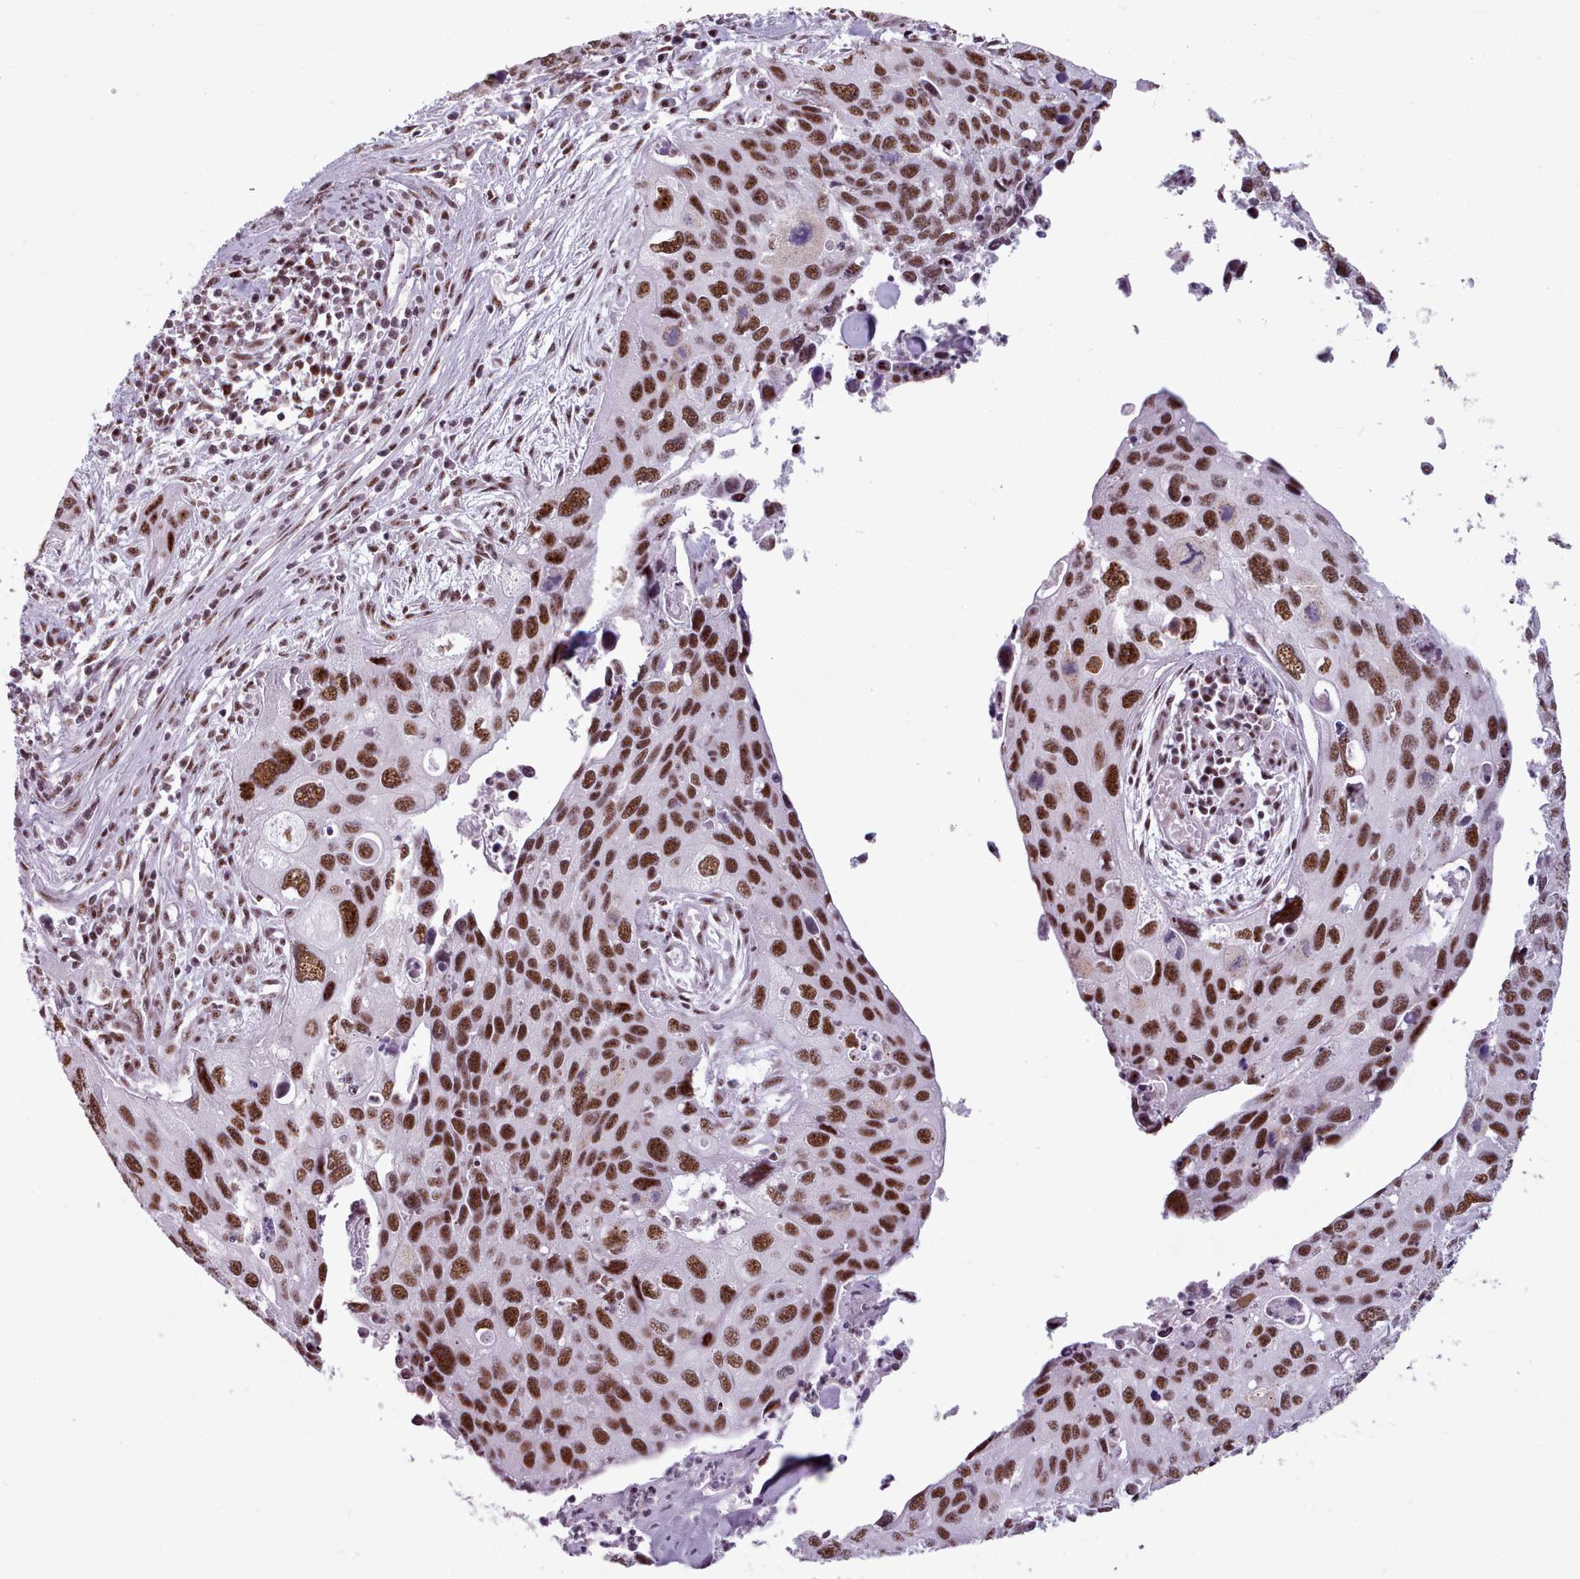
{"staining": {"intensity": "strong", "quantity": ">75%", "location": "nuclear"}, "tissue": "cervical cancer", "cell_type": "Tumor cells", "image_type": "cancer", "snomed": [{"axis": "morphology", "description": "Squamous cell carcinoma, NOS"}, {"axis": "topography", "description": "Cervix"}], "caption": "IHC of human cervical squamous cell carcinoma shows high levels of strong nuclear positivity in about >75% of tumor cells.", "gene": "SRRM1", "patient": {"sex": "female", "age": 55}}